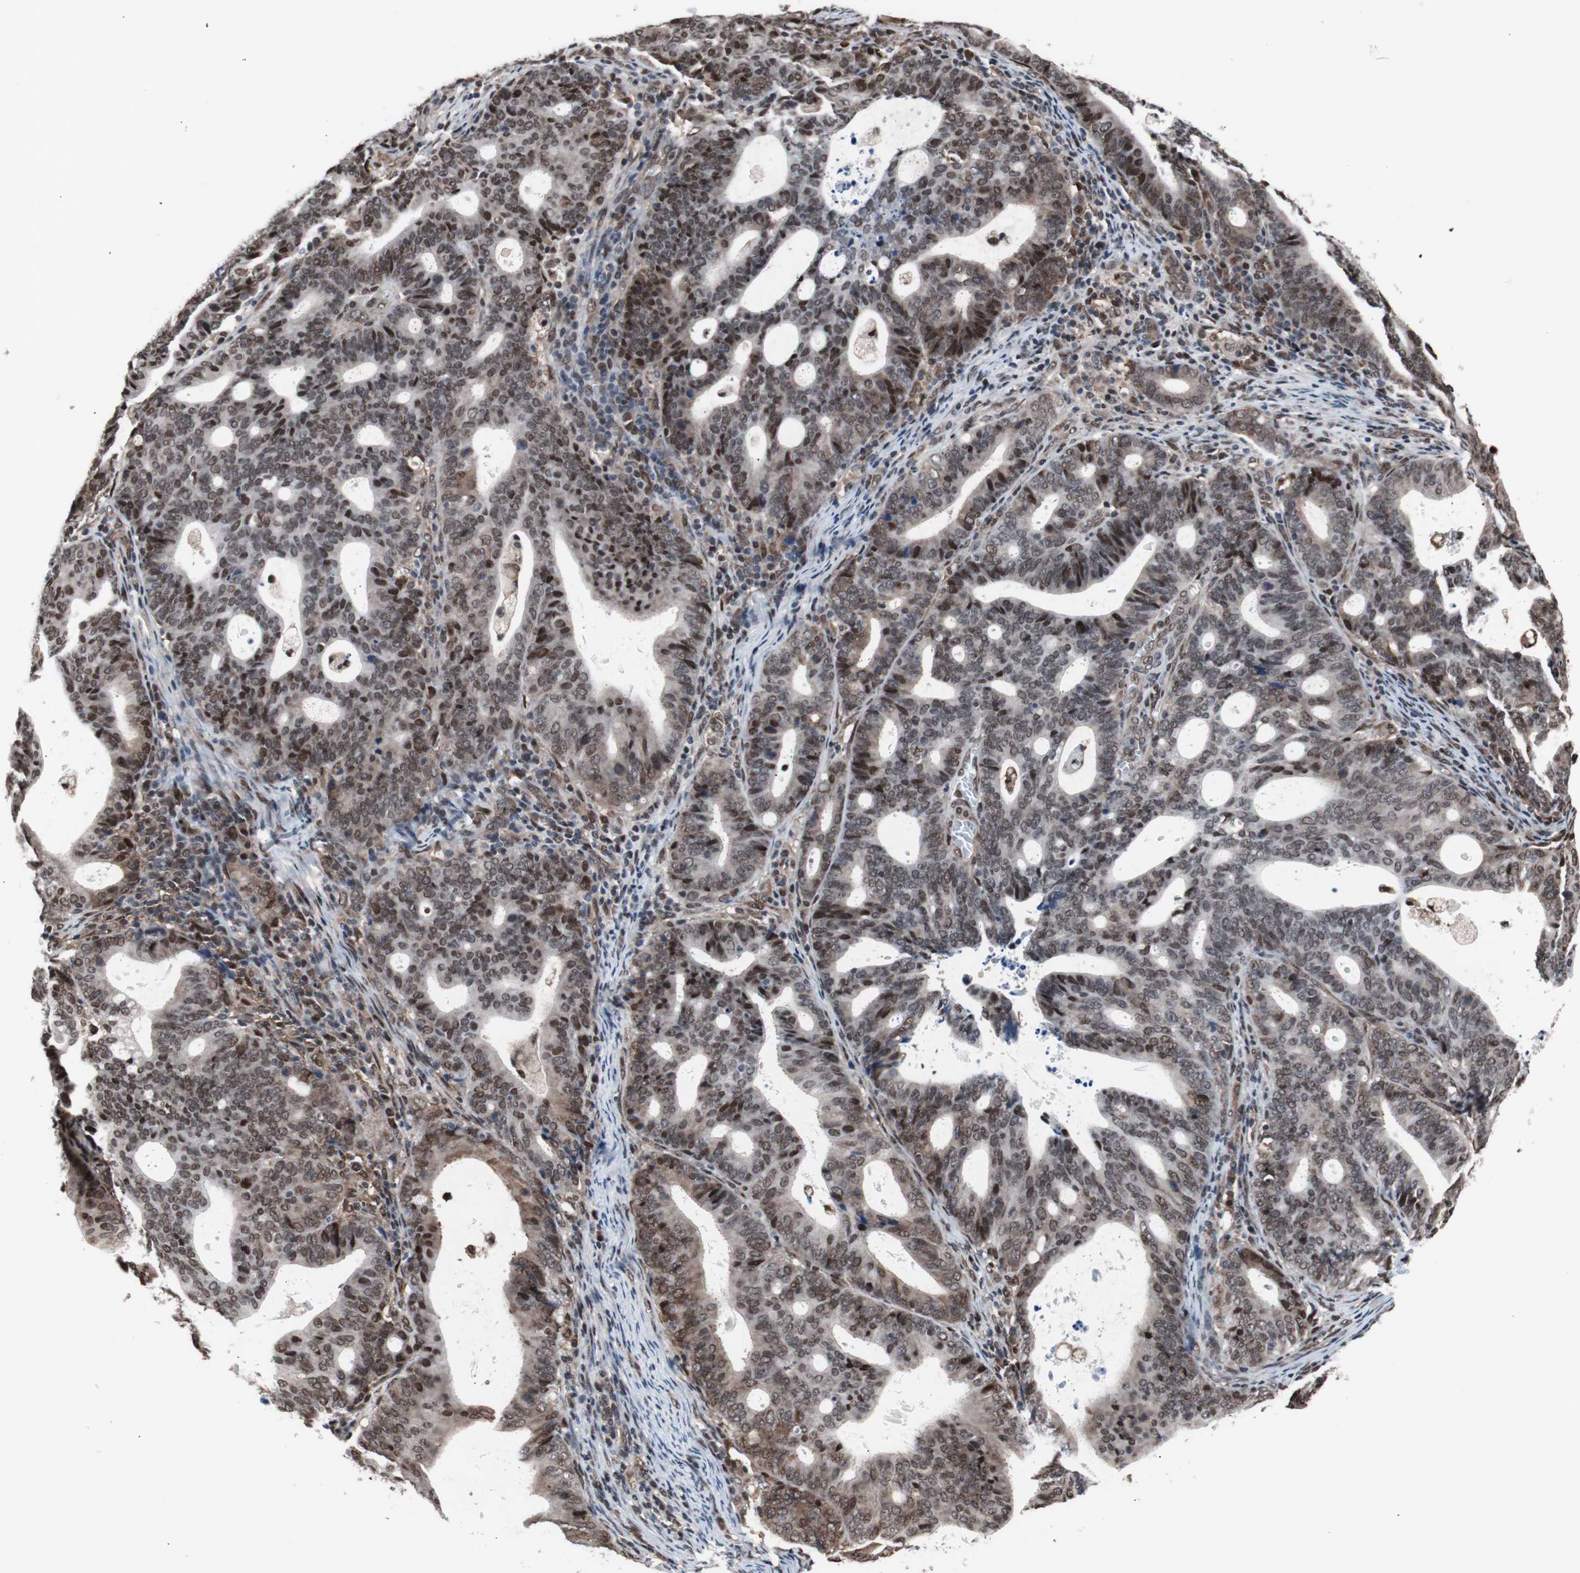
{"staining": {"intensity": "strong", "quantity": ">75%", "location": "nuclear"}, "tissue": "endometrial cancer", "cell_type": "Tumor cells", "image_type": "cancer", "snomed": [{"axis": "morphology", "description": "Adenocarcinoma, NOS"}, {"axis": "topography", "description": "Uterus"}], "caption": "Protein staining of endometrial adenocarcinoma tissue reveals strong nuclear expression in approximately >75% of tumor cells.", "gene": "POGZ", "patient": {"sex": "female", "age": 83}}